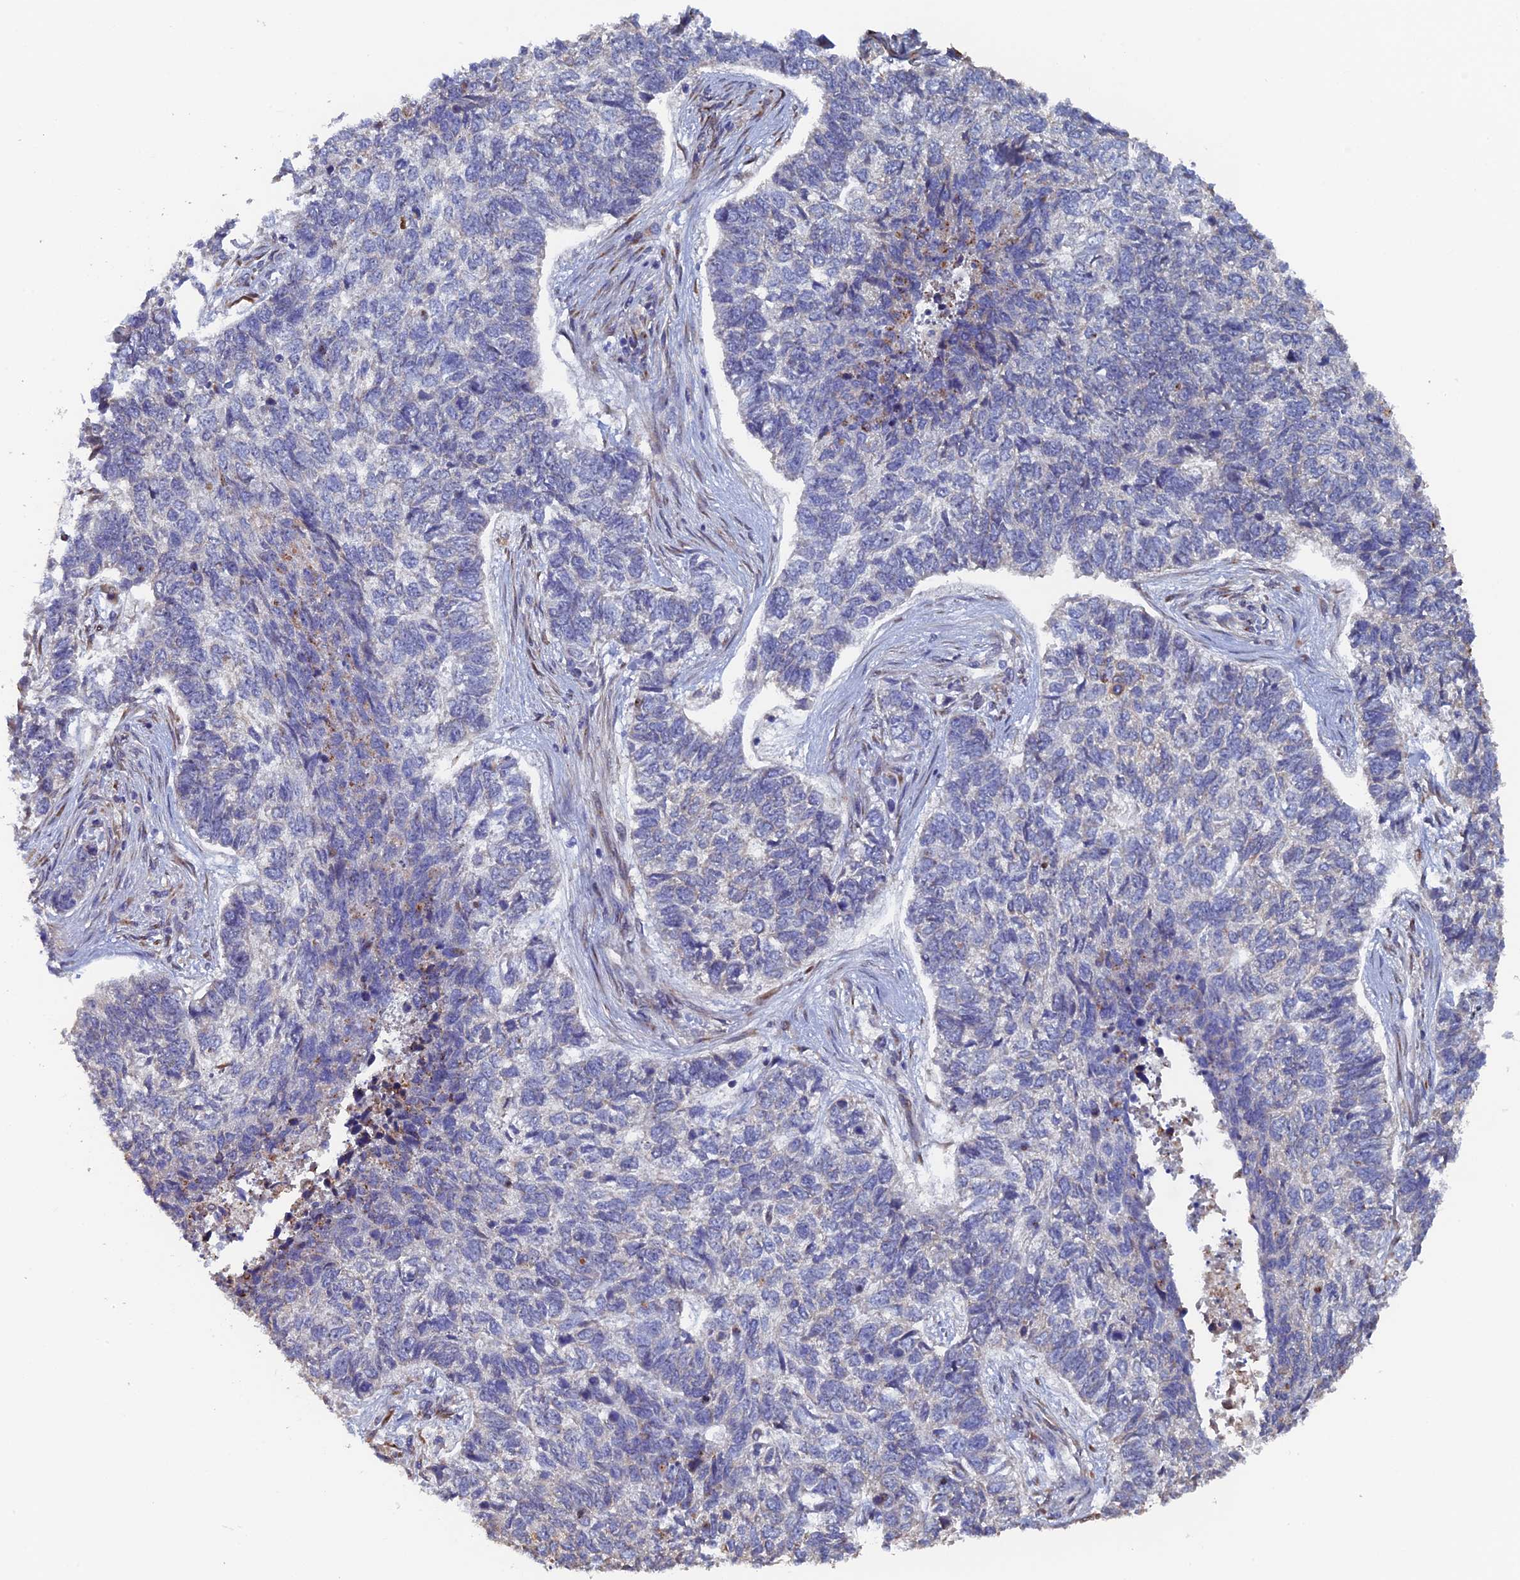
{"staining": {"intensity": "negative", "quantity": "none", "location": "none"}, "tissue": "skin cancer", "cell_type": "Tumor cells", "image_type": "cancer", "snomed": [{"axis": "morphology", "description": "Basal cell carcinoma"}, {"axis": "topography", "description": "Skin"}], "caption": "This is a image of immunohistochemistry staining of skin cancer (basal cell carcinoma), which shows no expression in tumor cells. (DAB (3,3'-diaminobenzidine) immunohistochemistry (IHC), high magnification).", "gene": "VPS37C", "patient": {"sex": "female", "age": 65}}